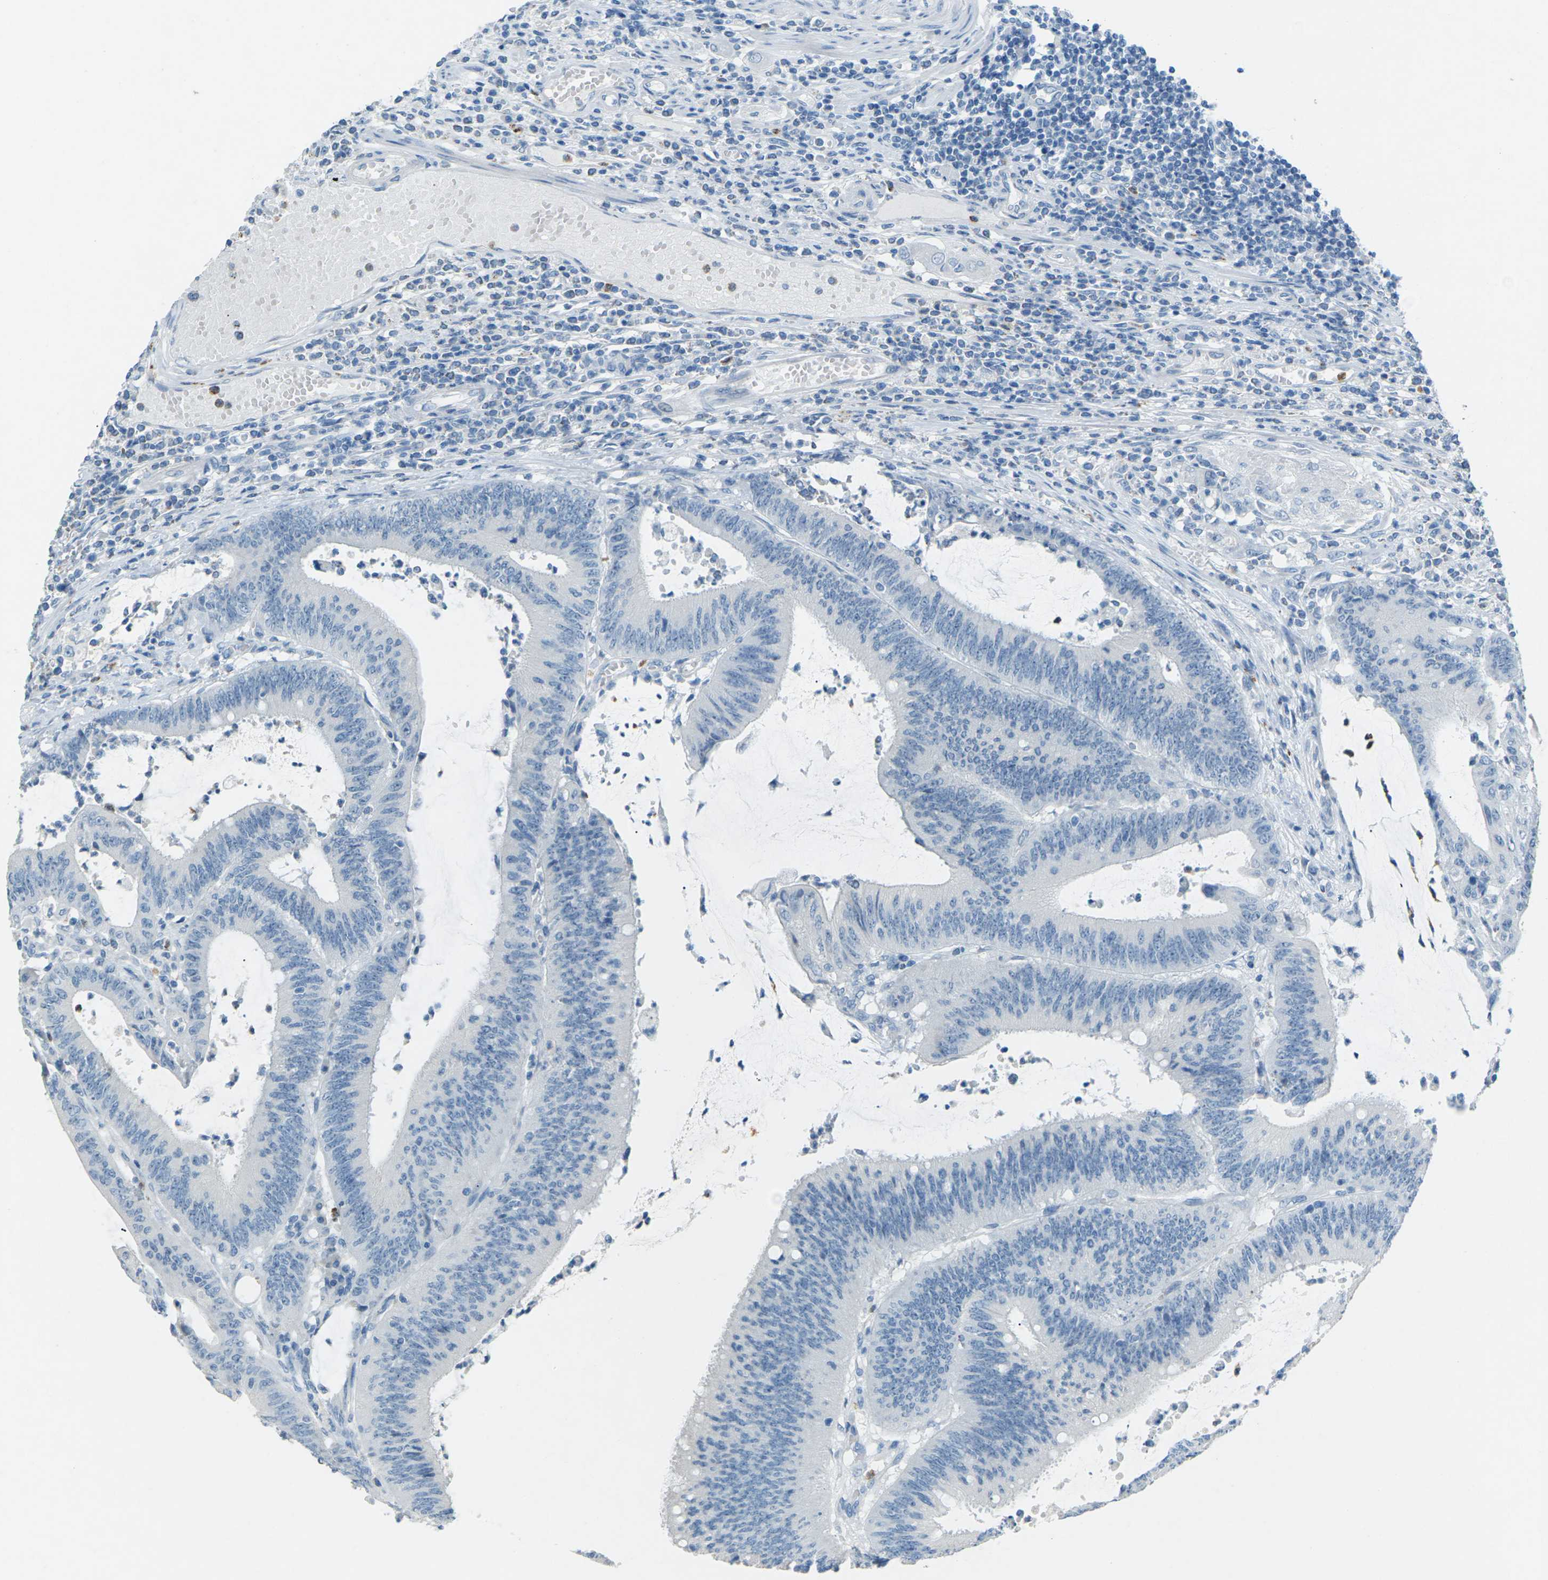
{"staining": {"intensity": "negative", "quantity": "none", "location": "none"}, "tissue": "colorectal cancer", "cell_type": "Tumor cells", "image_type": "cancer", "snomed": [{"axis": "morphology", "description": "Adenocarcinoma, NOS"}, {"axis": "topography", "description": "Rectum"}], "caption": "Tumor cells show no significant positivity in colorectal cancer. The staining was performed using DAB (3,3'-diaminobenzidine) to visualize the protein expression in brown, while the nuclei were stained in blue with hematoxylin (Magnification: 20x).", "gene": "CDH16", "patient": {"sex": "female", "age": 66}}